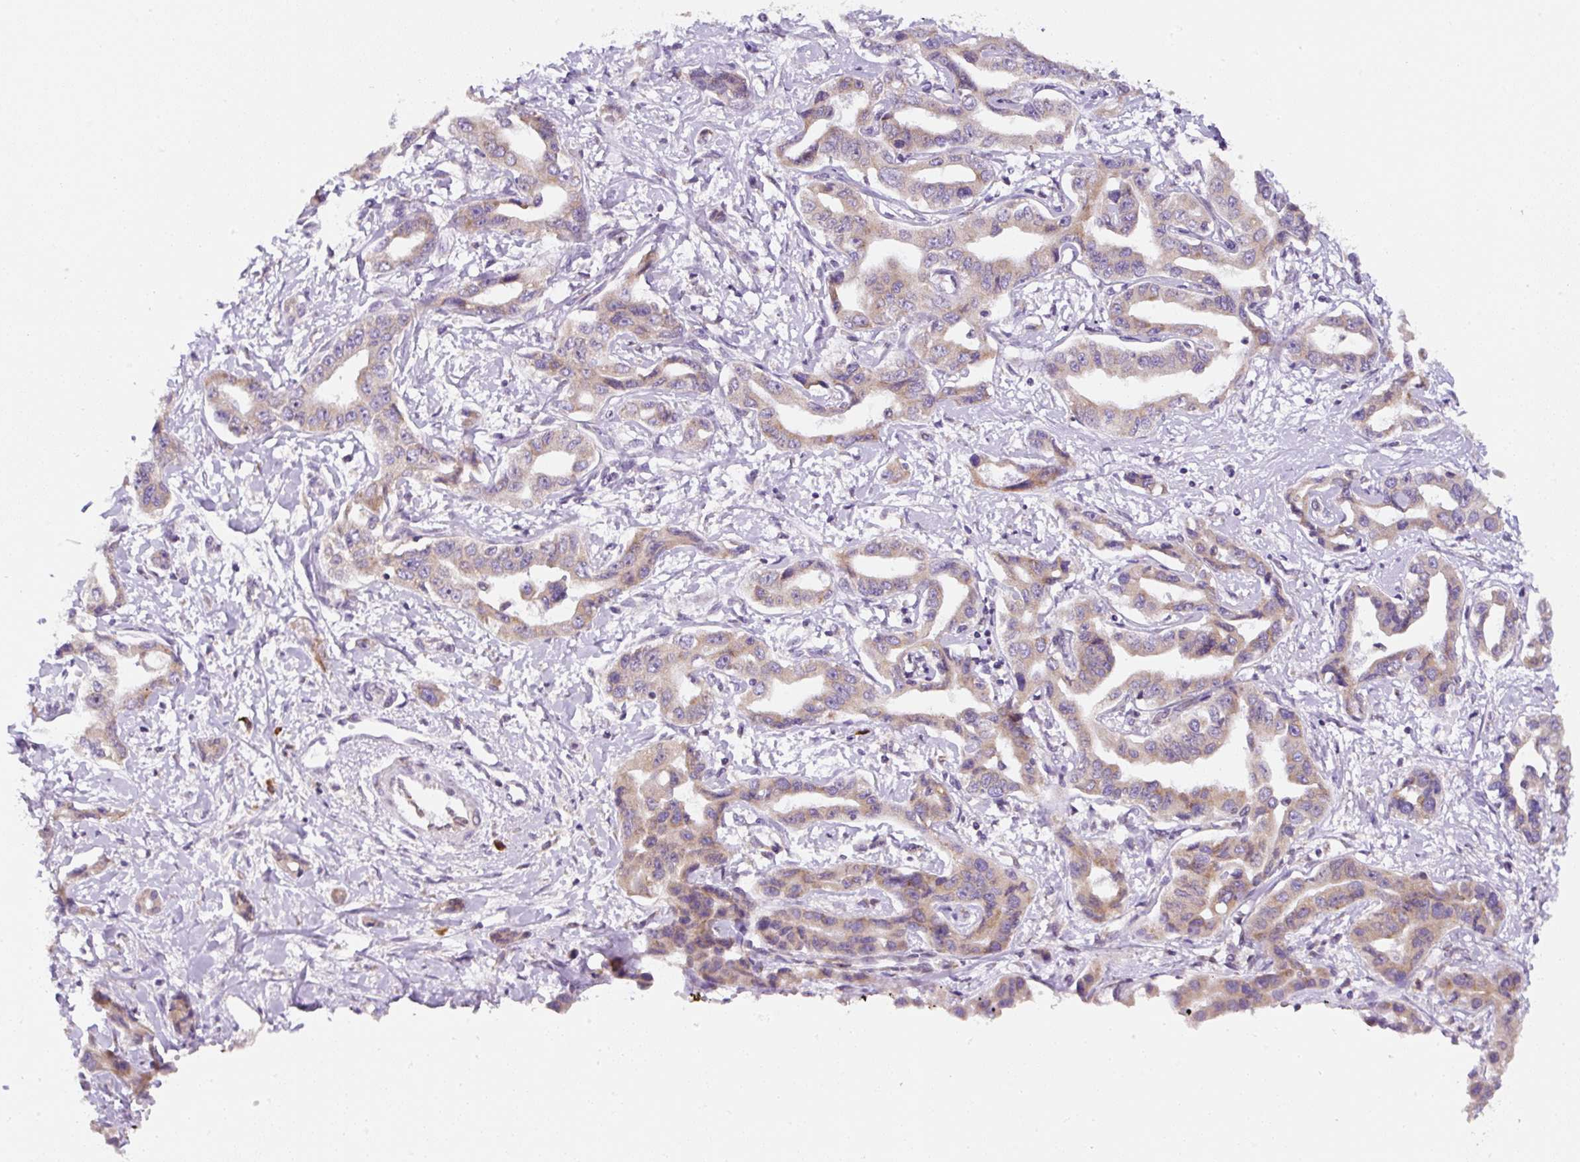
{"staining": {"intensity": "weak", "quantity": ">75%", "location": "cytoplasmic/membranous"}, "tissue": "liver cancer", "cell_type": "Tumor cells", "image_type": "cancer", "snomed": [{"axis": "morphology", "description": "Cholangiocarcinoma"}, {"axis": "topography", "description": "Liver"}], "caption": "This is a photomicrograph of IHC staining of liver cancer (cholangiocarcinoma), which shows weak positivity in the cytoplasmic/membranous of tumor cells.", "gene": "DDOST", "patient": {"sex": "male", "age": 59}}